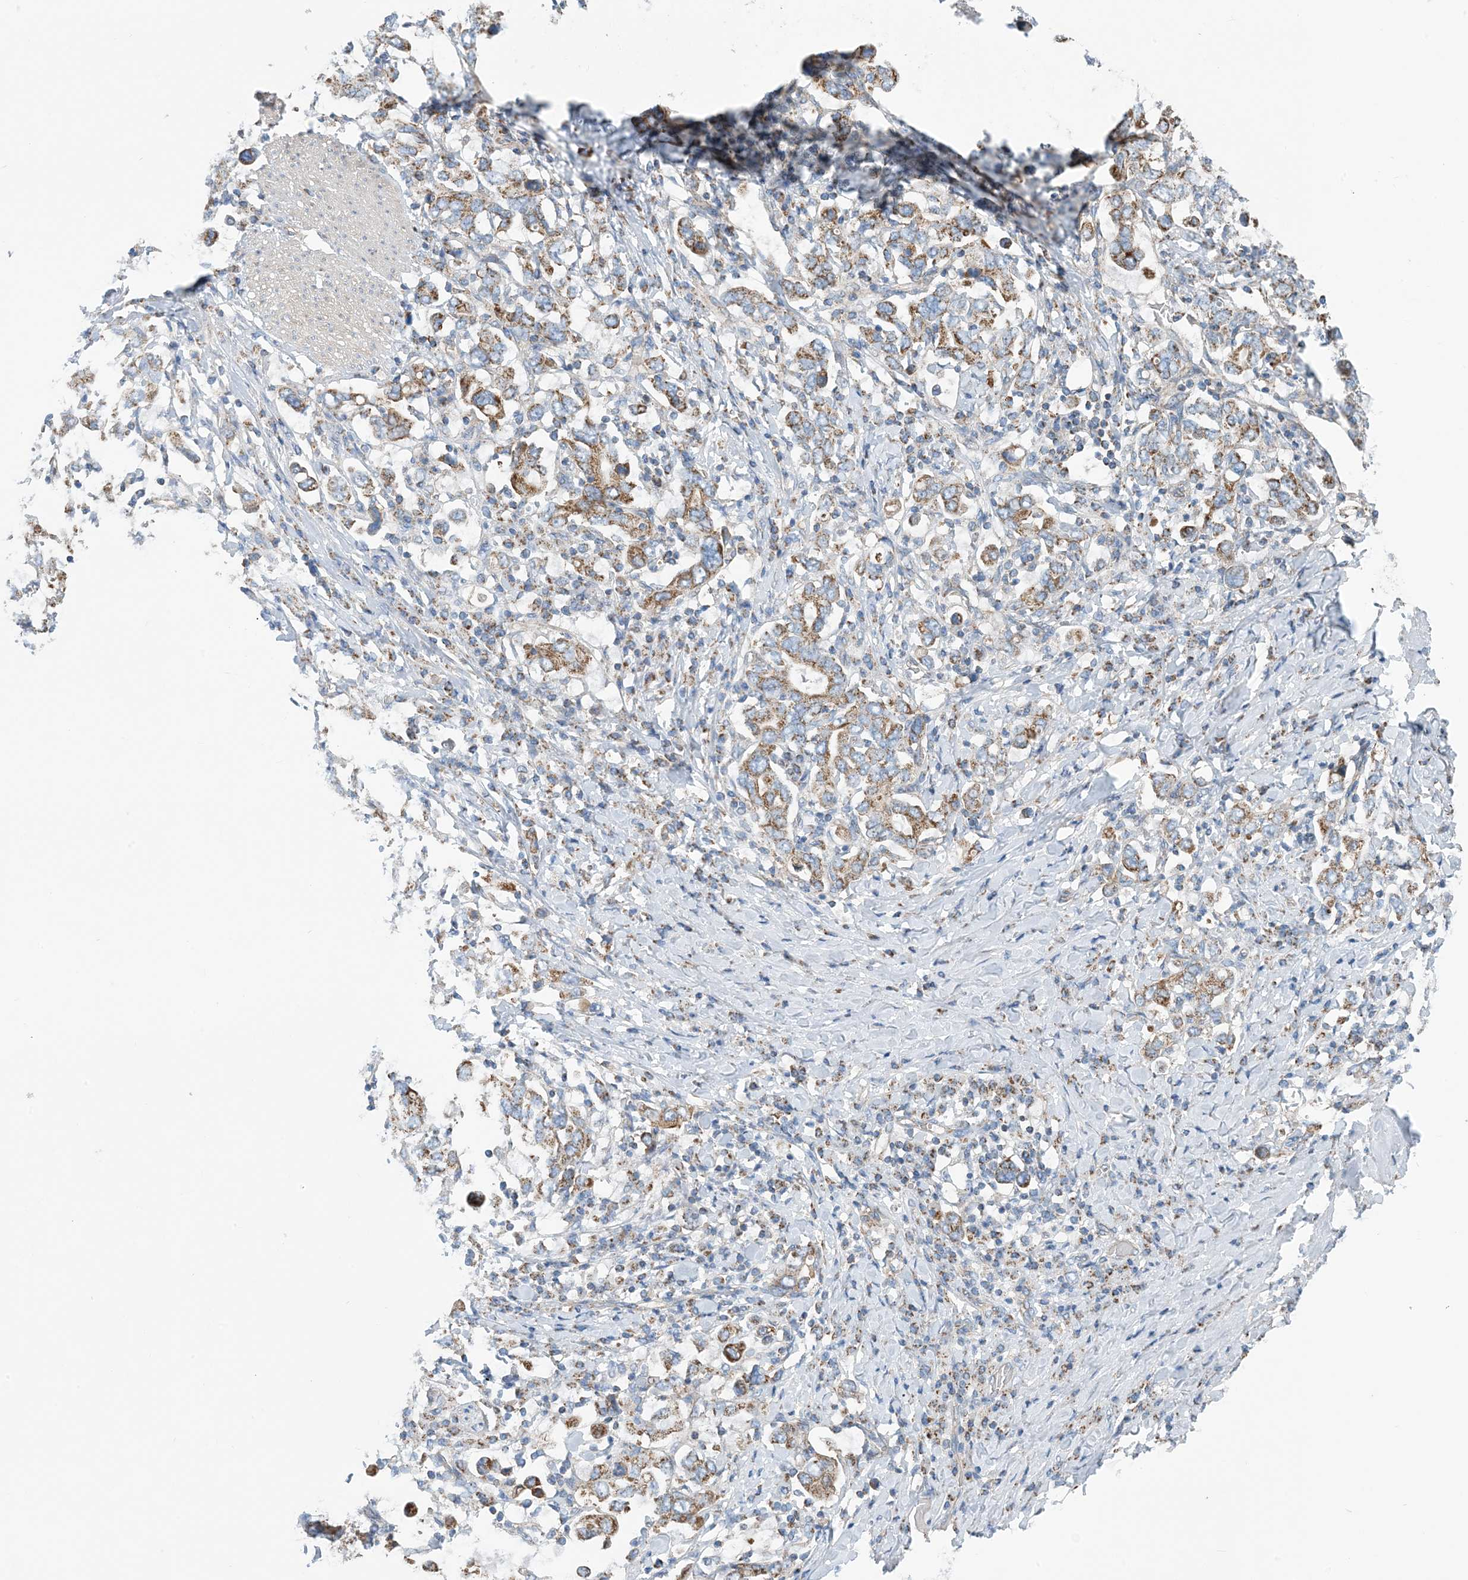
{"staining": {"intensity": "moderate", "quantity": ">75%", "location": "cytoplasmic/membranous"}, "tissue": "stomach cancer", "cell_type": "Tumor cells", "image_type": "cancer", "snomed": [{"axis": "morphology", "description": "Adenocarcinoma, NOS"}, {"axis": "topography", "description": "Stomach, upper"}], "caption": "Immunohistochemistry (IHC) (DAB (3,3'-diaminobenzidine)) staining of stomach cancer reveals moderate cytoplasmic/membranous protein expression in approximately >75% of tumor cells. (DAB = brown stain, brightfield microscopy at high magnification).", "gene": "PHOSPHO2", "patient": {"sex": "male", "age": 62}}